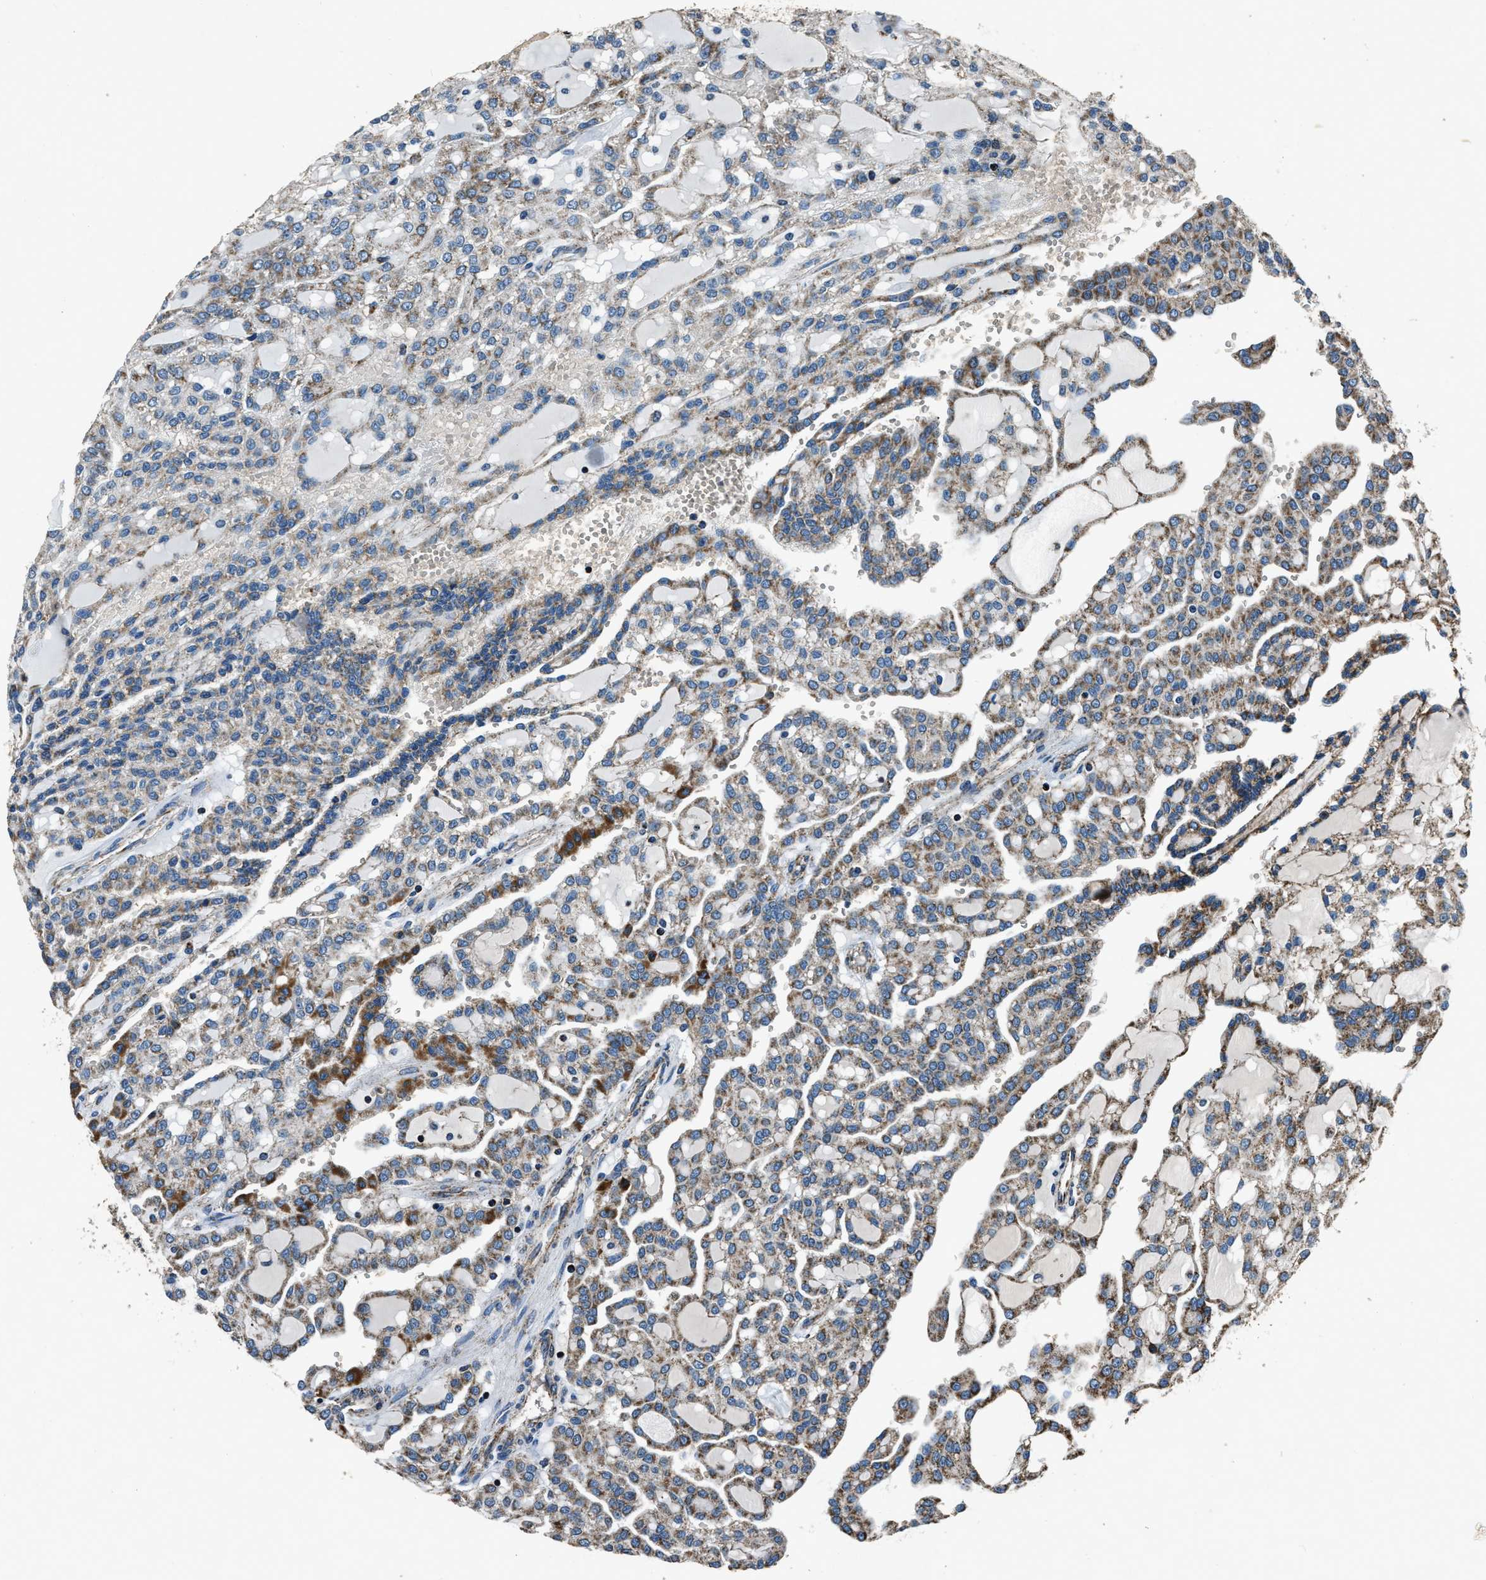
{"staining": {"intensity": "moderate", "quantity": ">75%", "location": "cytoplasmic/membranous"}, "tissue": "renal cancer", "cell_type": "Tumor cells", "image_type": "cancer", "snomed": [{"axis": "morphology", "description": "Adenocarcinoma, NOS"}, {"axis": "topography", "description": "Kidney"}], "caption": "The histopathology image shows immunohistochemical staining of adenocarcinoma (renal). There is moderate cytoplasmic/membranous staining is seen in approximately >75% of tumor cells. The staining was performed using DAB, with brown indicating positive protein expression. Nuclei are stained blue with hematoxylin.", "gene": "OGDH", "patient": {"sex": "male", "age": 63}}